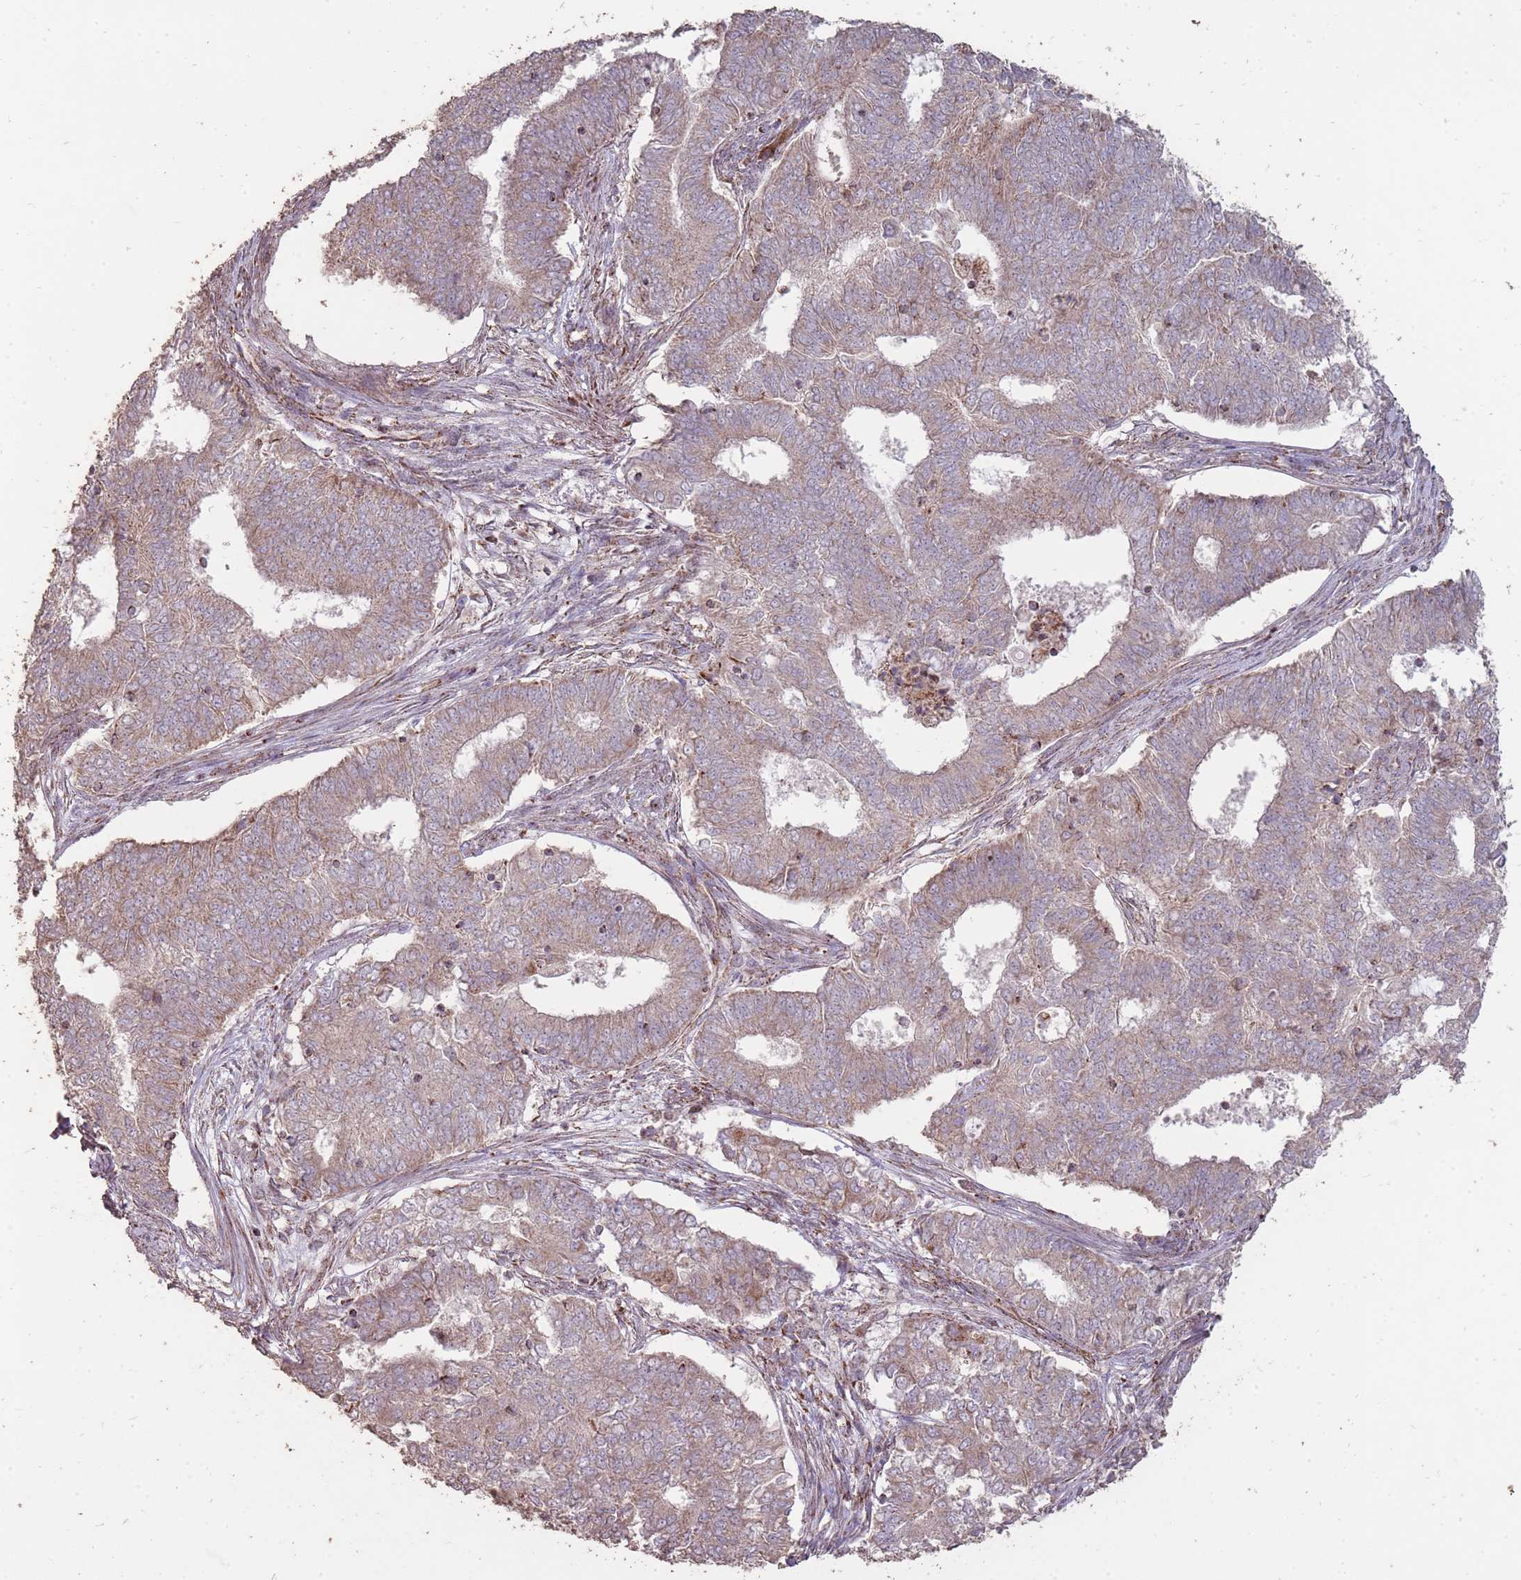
{"staining": {"intensity": "weak", "quantity": ">75%", "location": "cytoplasmic/membranous"}, "tissue": "endometrial cancer", "cell_type": "Tumor cells", "image_type": "cancer", "snomed": [{"axis": "morphology", "description": "Adenocarcinoma, NOS"}, {"axis": "topography", "description": "Endometrium"}], "caption": "Endometrial cancer stained with a brown dye demonstrates weak cytoplasmic/membranous positive expression in approximately >75% of tumor cells.", "gene": "CNOT8", "patient": {"sex": "female", "age": 62}}